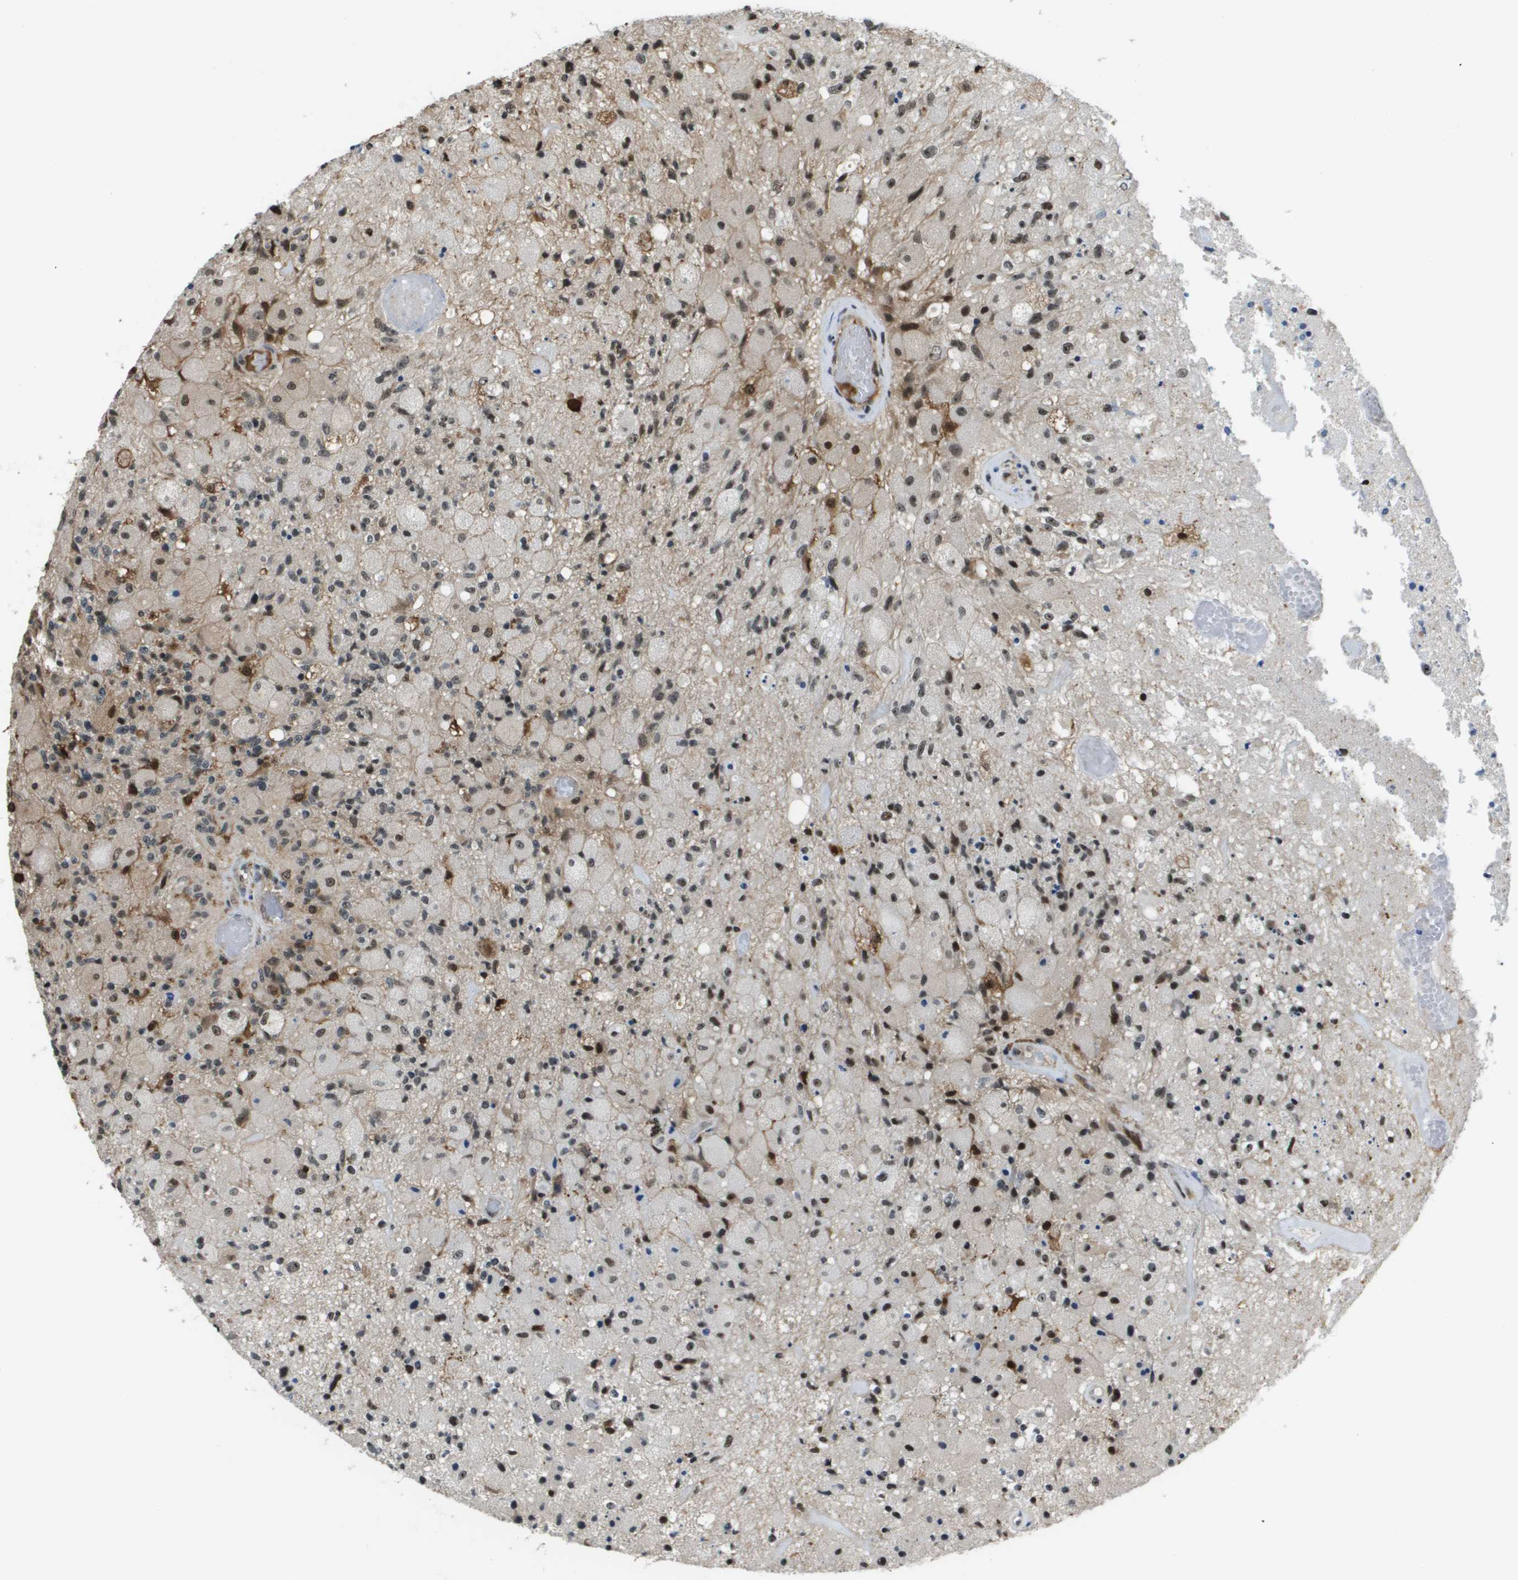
{"staining": {"intensity": "moderate", "quantity": "25%-75%", "location": "nuclear"}, "tissue": "glioma", "cell_type": "Tumor cells", "image_type": "cancer", "snomed": [{"axis": "morphology", "description": "Normal tissue, NOS"}, {"axis": "morphology", "description": "Glioma, malignant, High grade"}, {"axis": "topography", "description": "Cerebral cortex"}], "caption": "Glioma stained with DAB IHC exhibits medium levels of moderate nuclear staining in about 25%-75% of tumor cells.", "gene": "EP400", "patient": {"sex": "male", "age": 77}}